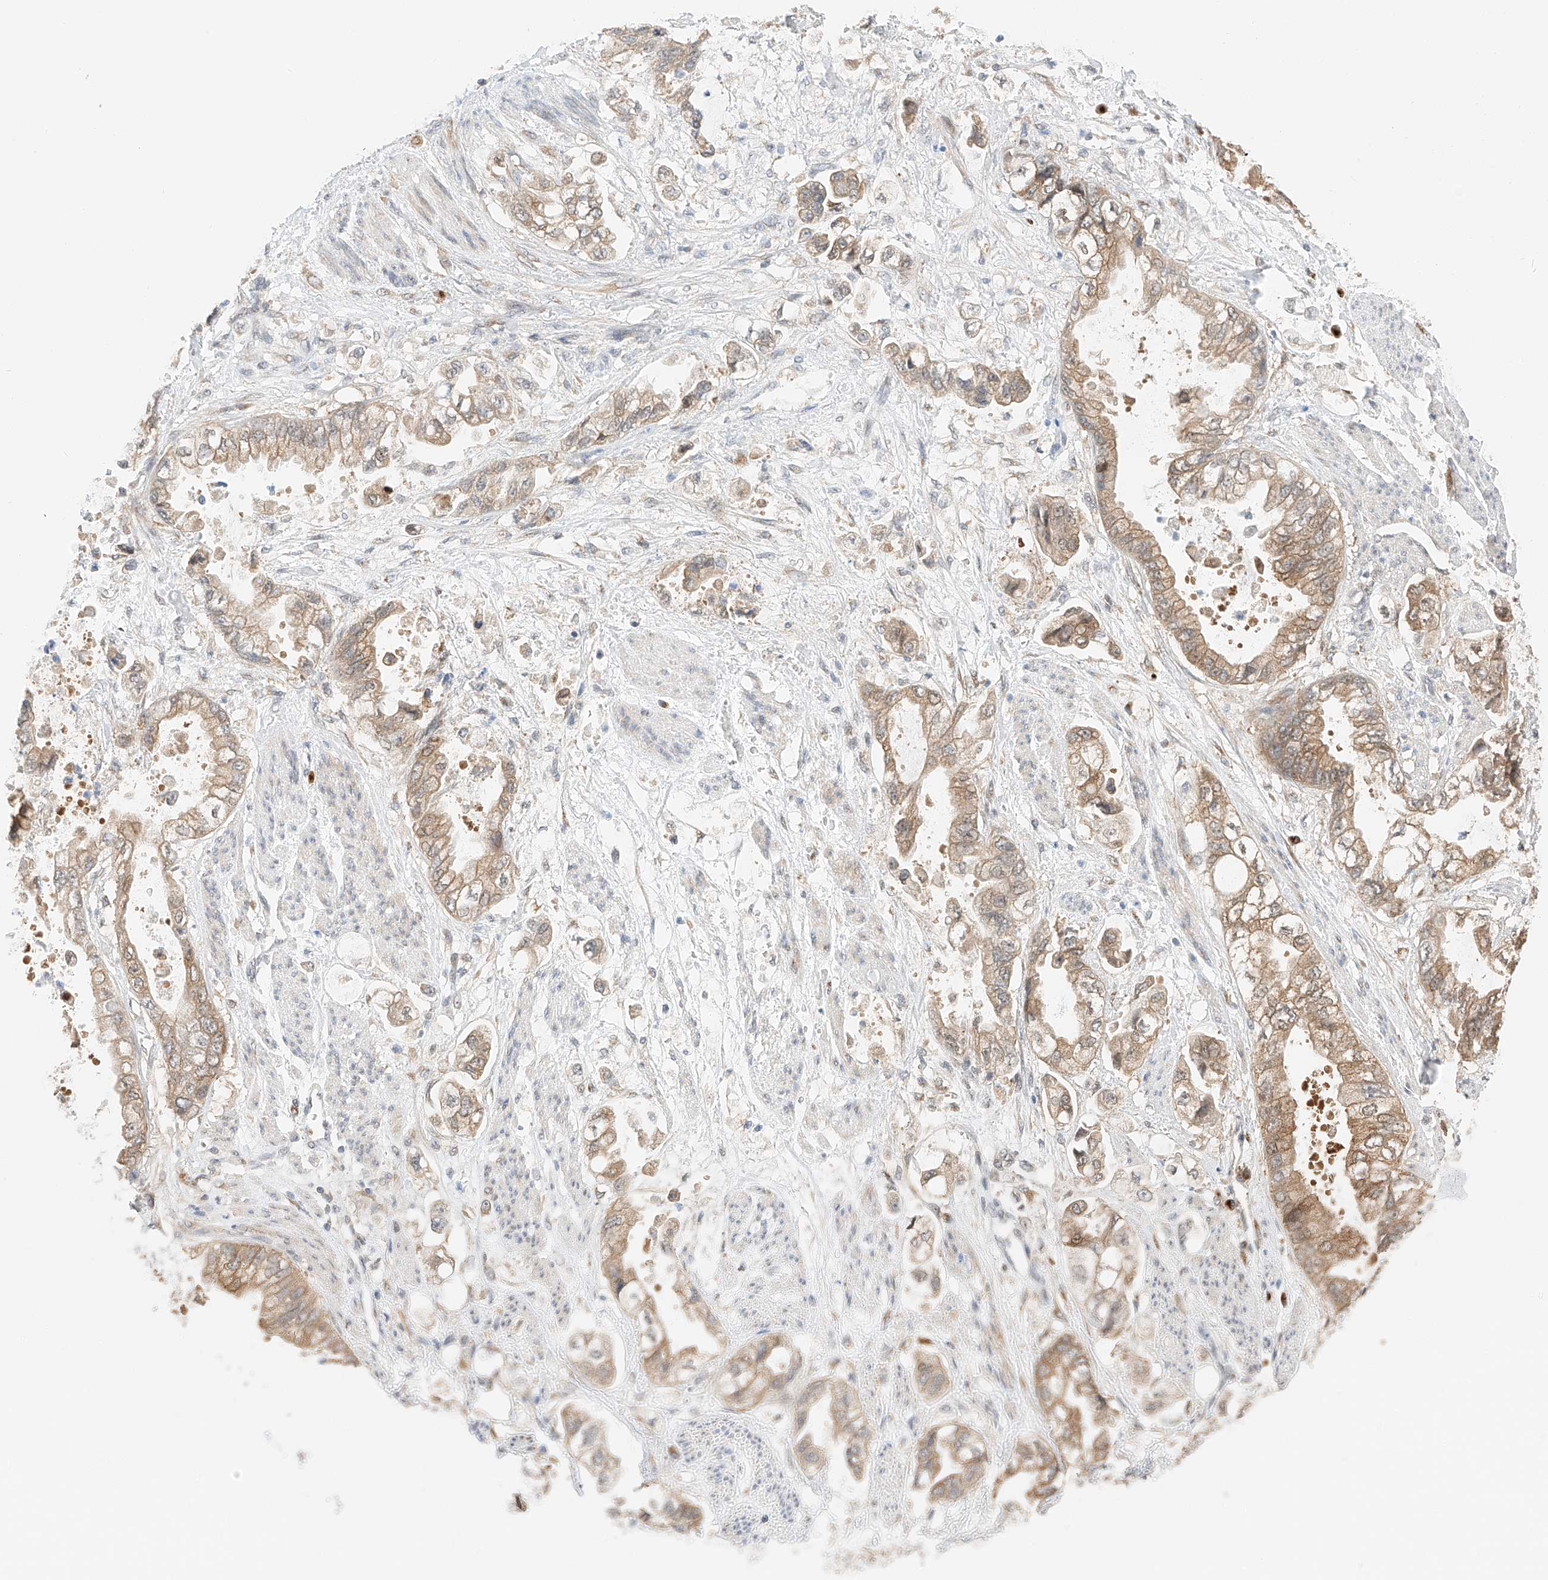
{"staining": {"intensity": "moderate", "quantity": ">75%", "location": "cytoplasmic/membranous"}, "tissue": "stomach cancer", "cell_type": "Tumor cells", "image_type": "cancer", "snomed": [{"axis": "morphology", "description": "Adenocarcinoma, NOS"}, {"axis": "topography", "description": "Stomach"}], "caption": "Protein analysis of stomach adenocarcinoma tissue reveals moderate cytoplasmic/membranous staining in approximately >75% of tumor cells.", "gene": "CARMIL1", "patient": {"sex": "male", "age": 62}}